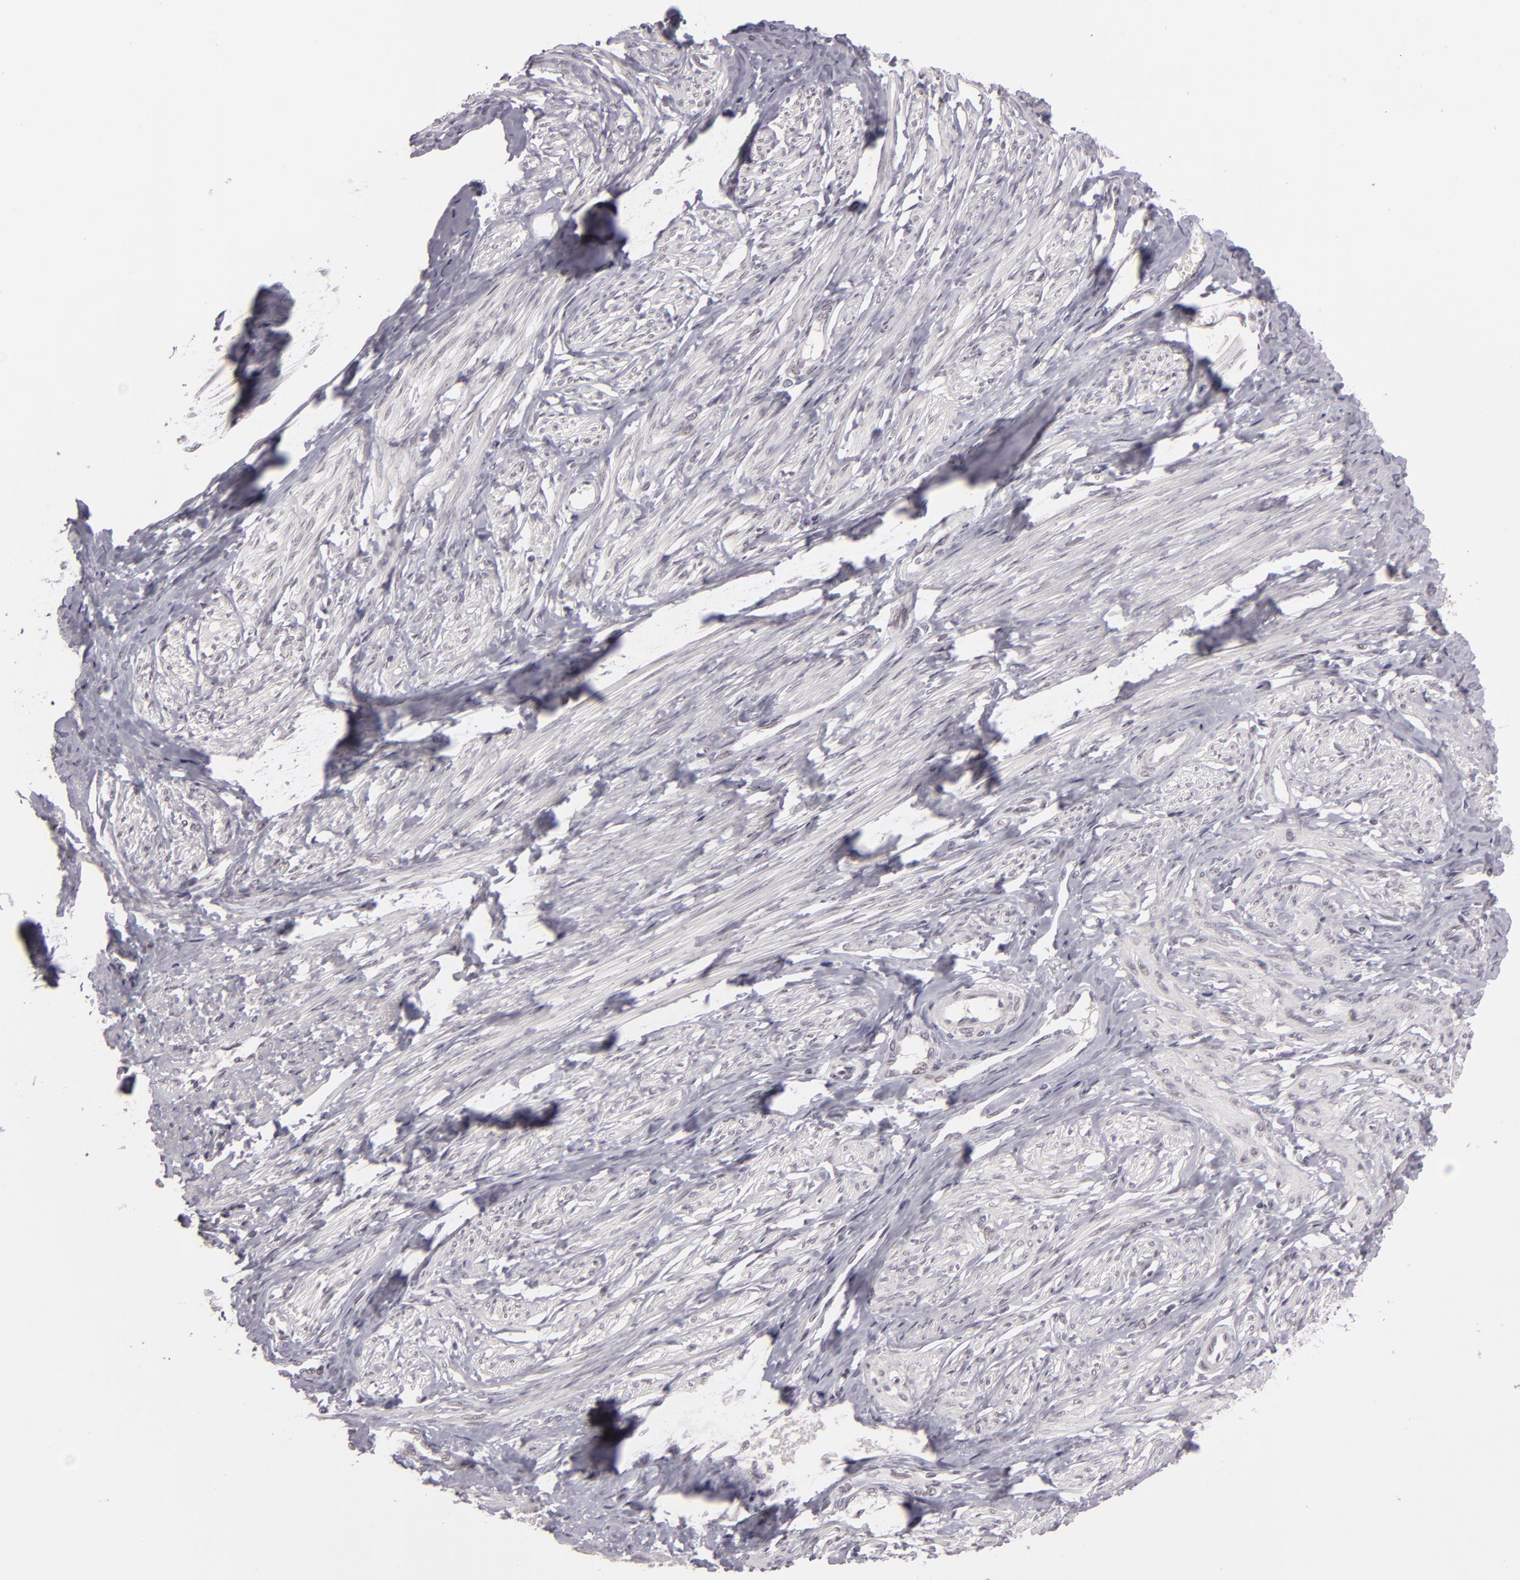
{"staining": {"intensity": "negative", "quantity": "none", "location": "none"}, "tissue": "smooth muscle", "cell_type": "Smooth muscle cells", "image_type": "normal", "snomed": [{"axis": "morphology", "description": "Normal tissue, NOS"}, {"axis": "topography", "description": "Smooth muscle"}, {"axis": "topography", "description": "Uterus"}], "caption": "Protein analysis of benign smooth muscle exhibits no significant positivity in smooth muscle cells. (Immunohistochemistry, brightfield microscopy, high magnification).", "gene": "ZNF205", "patient": {"sex": "female", "age": 39}}